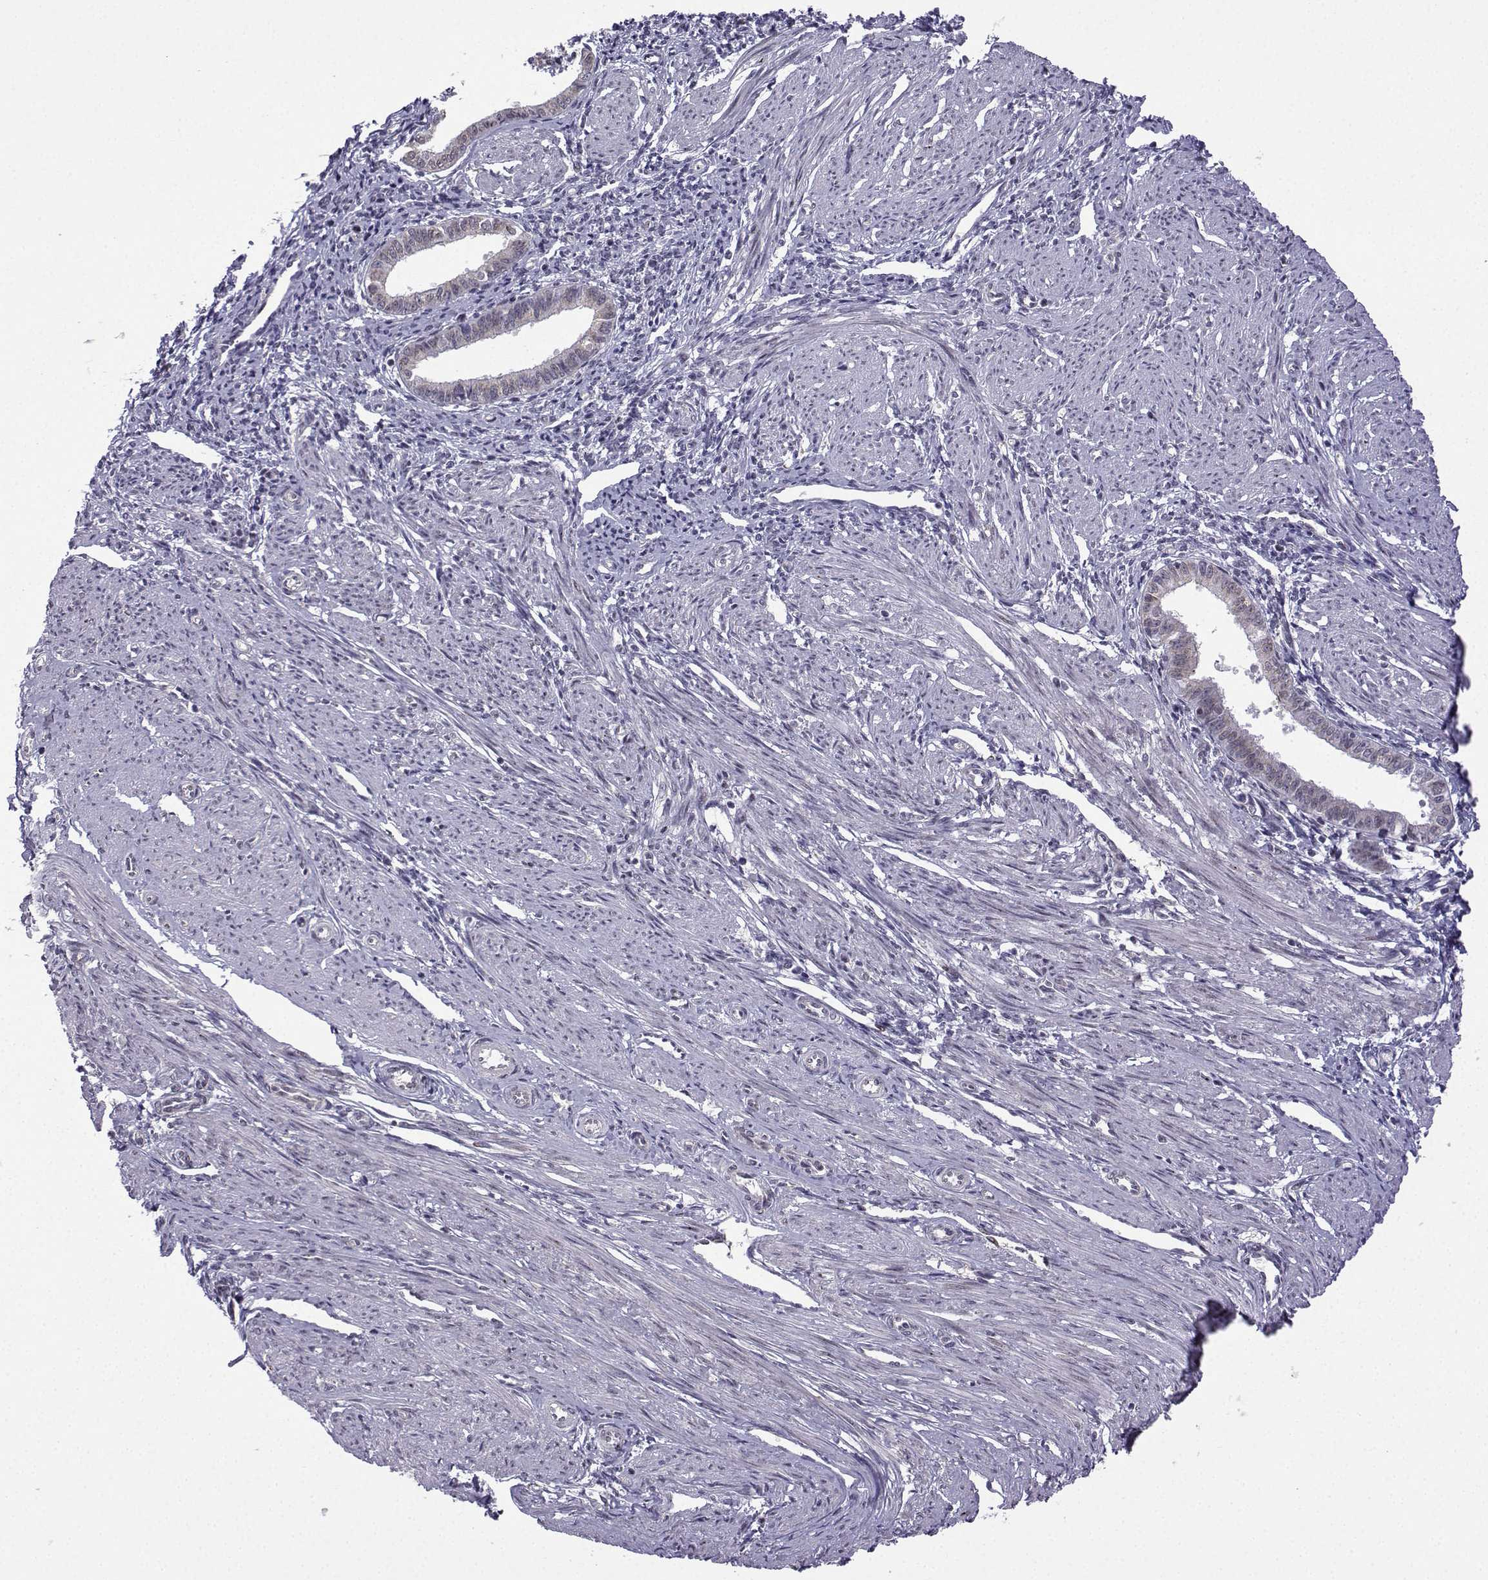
{"staining": {"intensity": "negative", "quantity": "none", "location": "none"}, "tissue": "endometrium", "cell_type": "Cells in endometrial stroma", "image_type": "normal", "snomed": [{"axis": "morphology", "description": "Normal tissue, NOS"}, {"axis": "topography", "description": "Endometrium"}], "caption": "Immunohistochemistry photomicrograph of normal human endometrium stained for a protein (brown), which exhibits no positivity in cells in endometrial stroma.", "gene": "FGF3", "patient": {"sex": "female", "age": 37}}